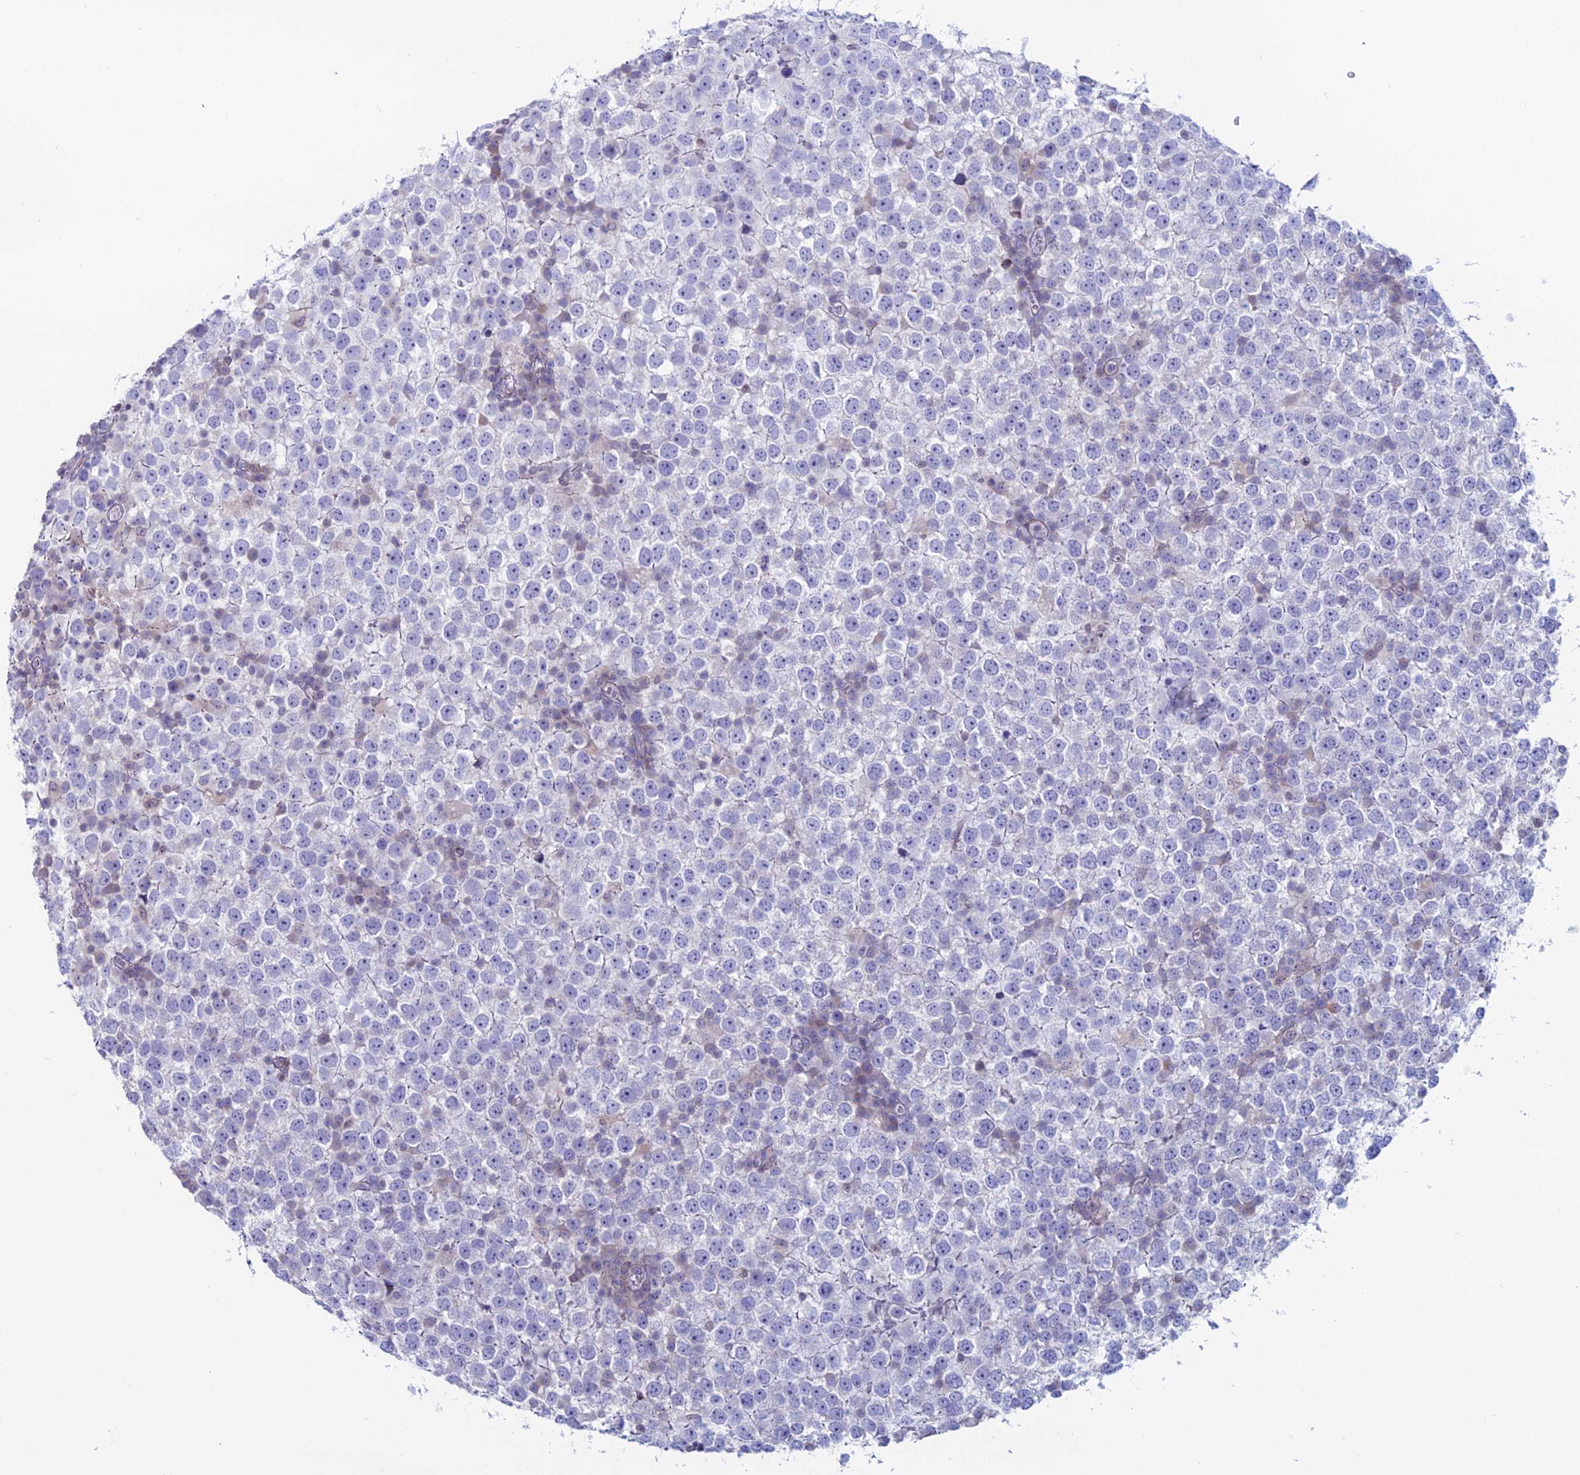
{"staining": {"intensity": "negative", "quantity": "none", "location": "none"}, "tissue": "testis cancer", "cell_type": "Tumor cells", "image_type": "cancer", "snomed": [{"axis": "morphology", "description": "Seminoma, NOS"}, {"axis": "topography", "description": "Testis"}], "caption": "Human seminoma (testis) stained for a protein using immunohistochemistry exhibits no expression in tumor cells.", "gene": "CERS6", "patient": {"sex": "male", "age": 65}}